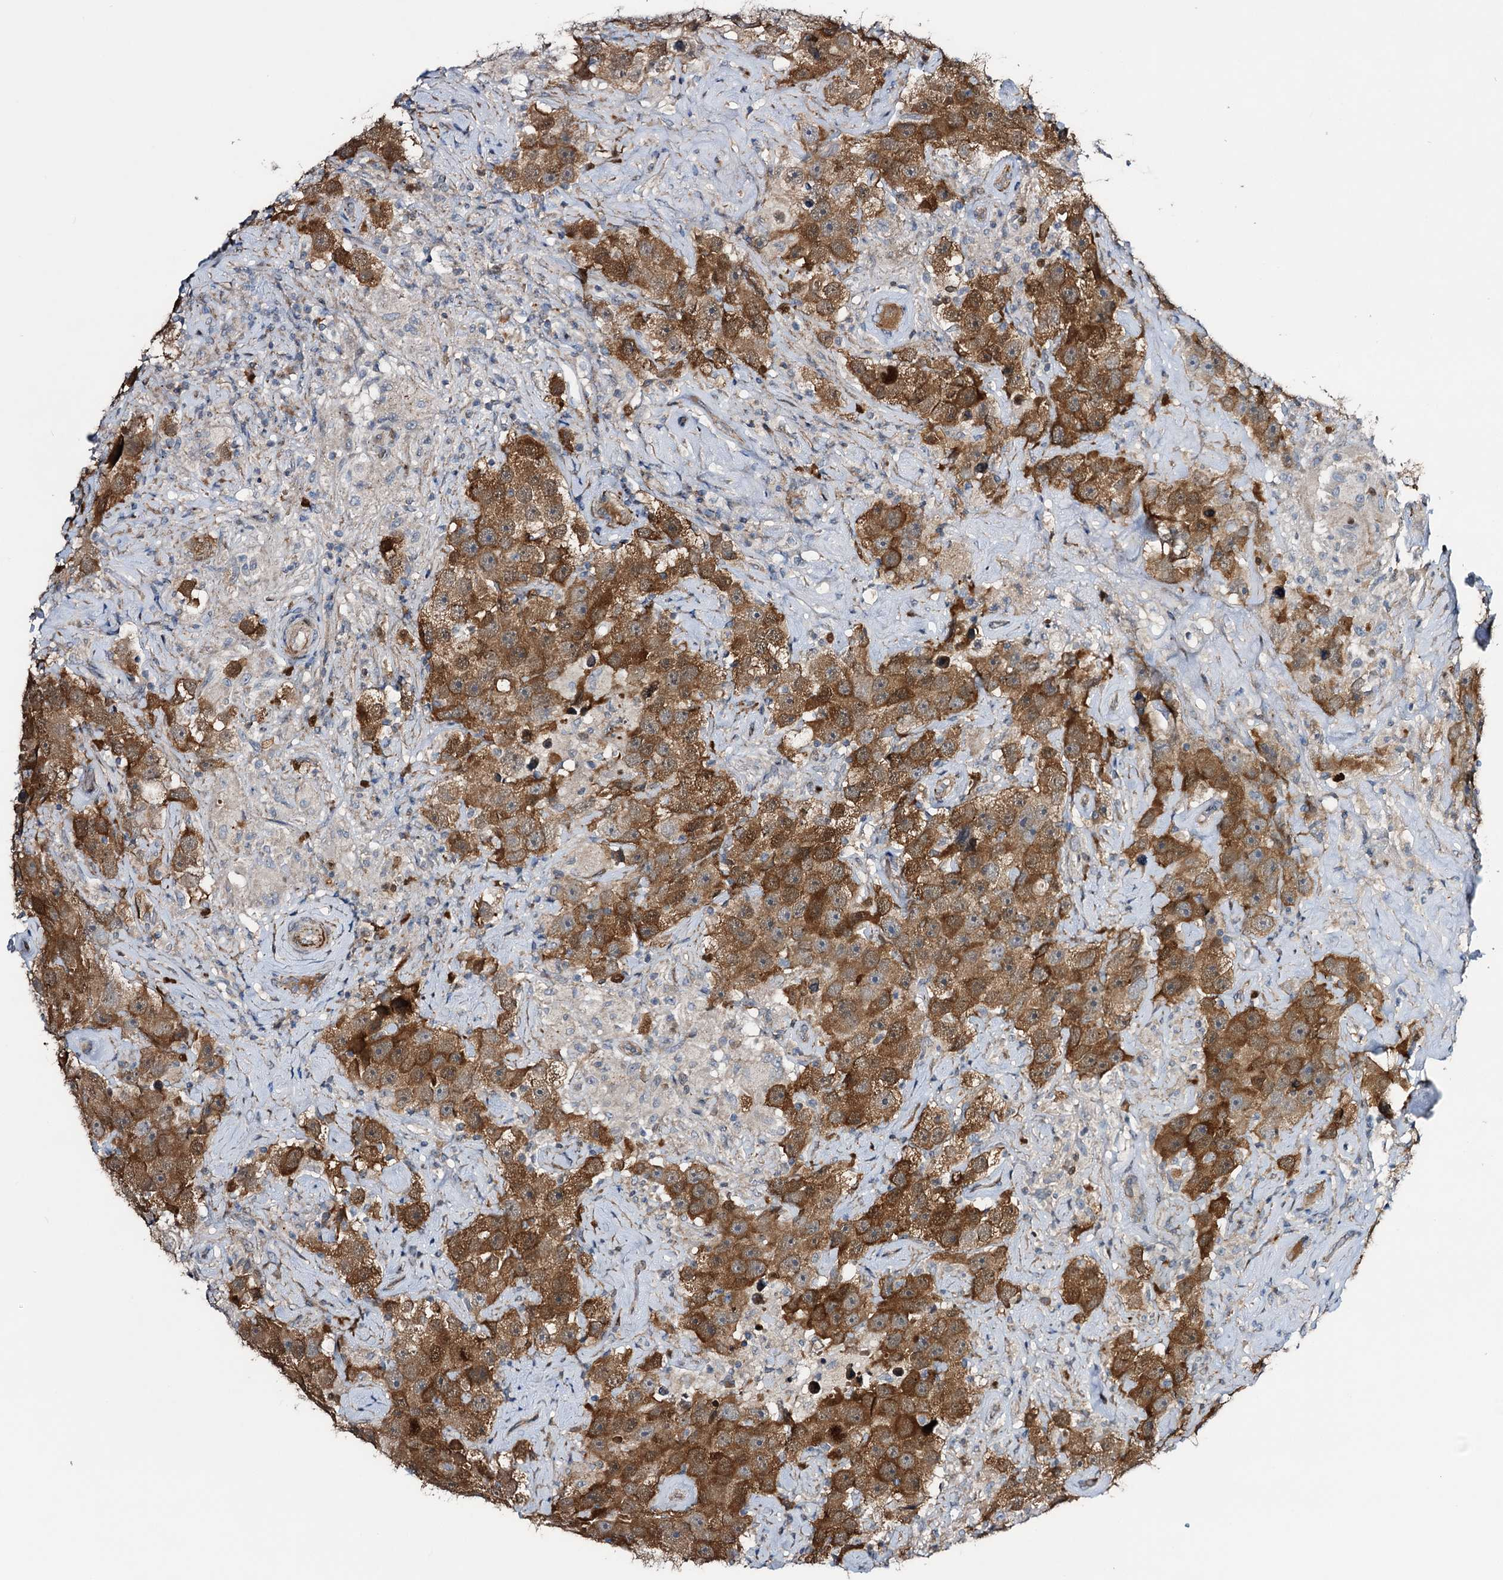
{"staining": {"intensity": "strong", "quantity": ">75%", "location": "cytoplasmic/membranous"}, "tissue": "testis cancer", "cell_type": "Tumor cells", "image_type": "cancer", "snomed": [{"axis": "morphology", "description": "Seminoma, NOS"}, {"axis": "topography", "description": "Testis"}], "caption": "Protein positivity by immunohistochemistry displays strong cytoplasmic/membranous staining in about >75% of tumor cells in testis seminoma. (DAB IHC, brown staining for protein, blue staining for nuclei).", "gene": "NCAPD2", "patient": {"sex": "male", "age": 49}}